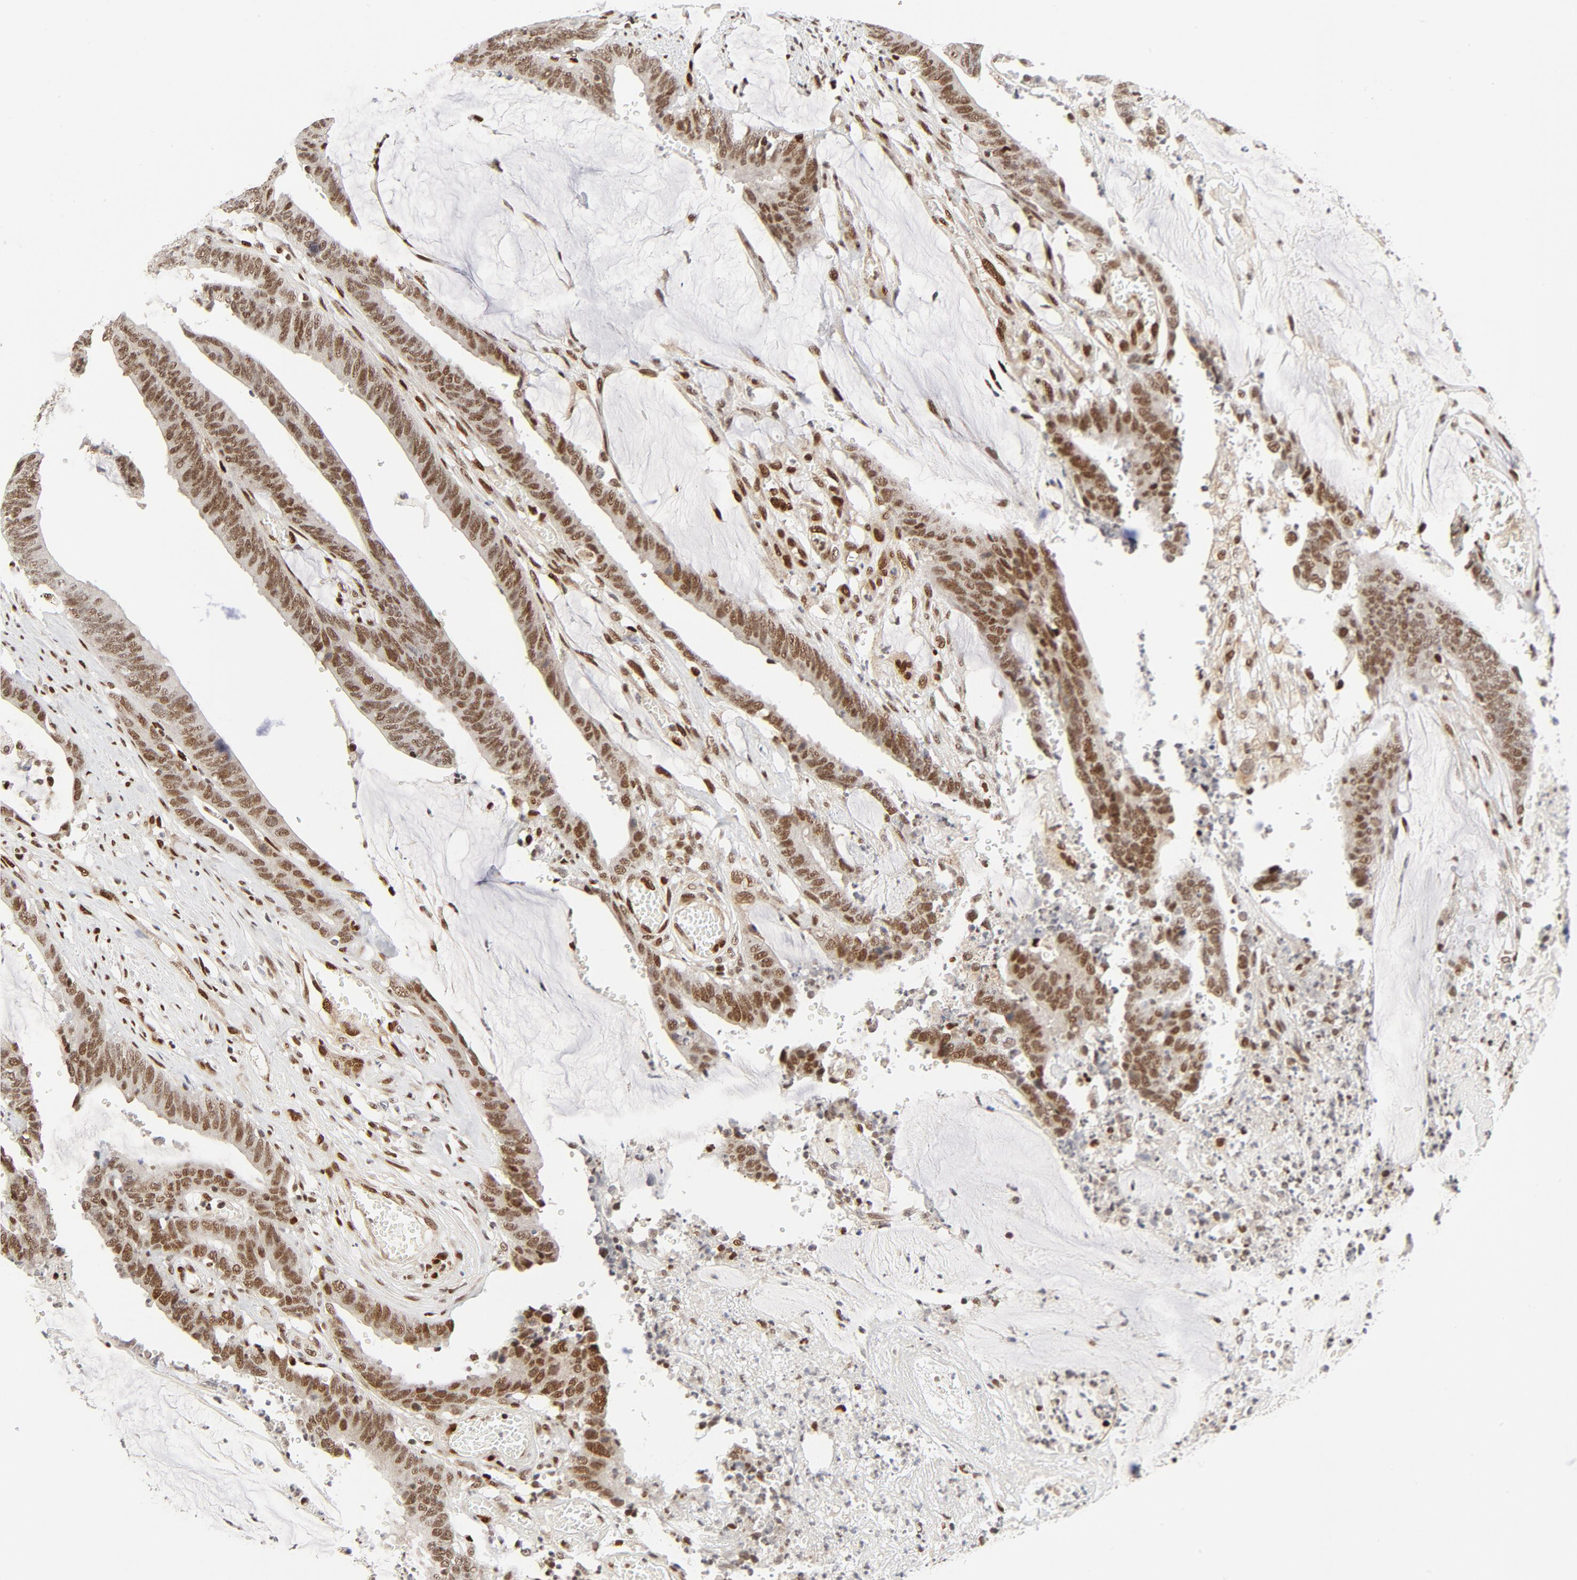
{"staining": {"intensity": "moderate", "quantity": ">75%", "location": "nuclear"}, "tissue": "colorectal cancer", "cell_type": "Tumor cells", "image_type": "cancer", "snomed": [{"axis": "morphology", "description": "Adenocarcinoma, NOS"}, {"axis": "topography", "description": "Rectum"}], "caption": "IHC photomicrograph of neoplastic tissue: human colorectal cancer stained using immunohistochemistry shows medium levels of moderate protein expression localized specifically in the nuclear of tumor cells, appearing as a nuclear brown color.", "gene": "MEF2A", "patient": {"sex": "female", "age": 66}}